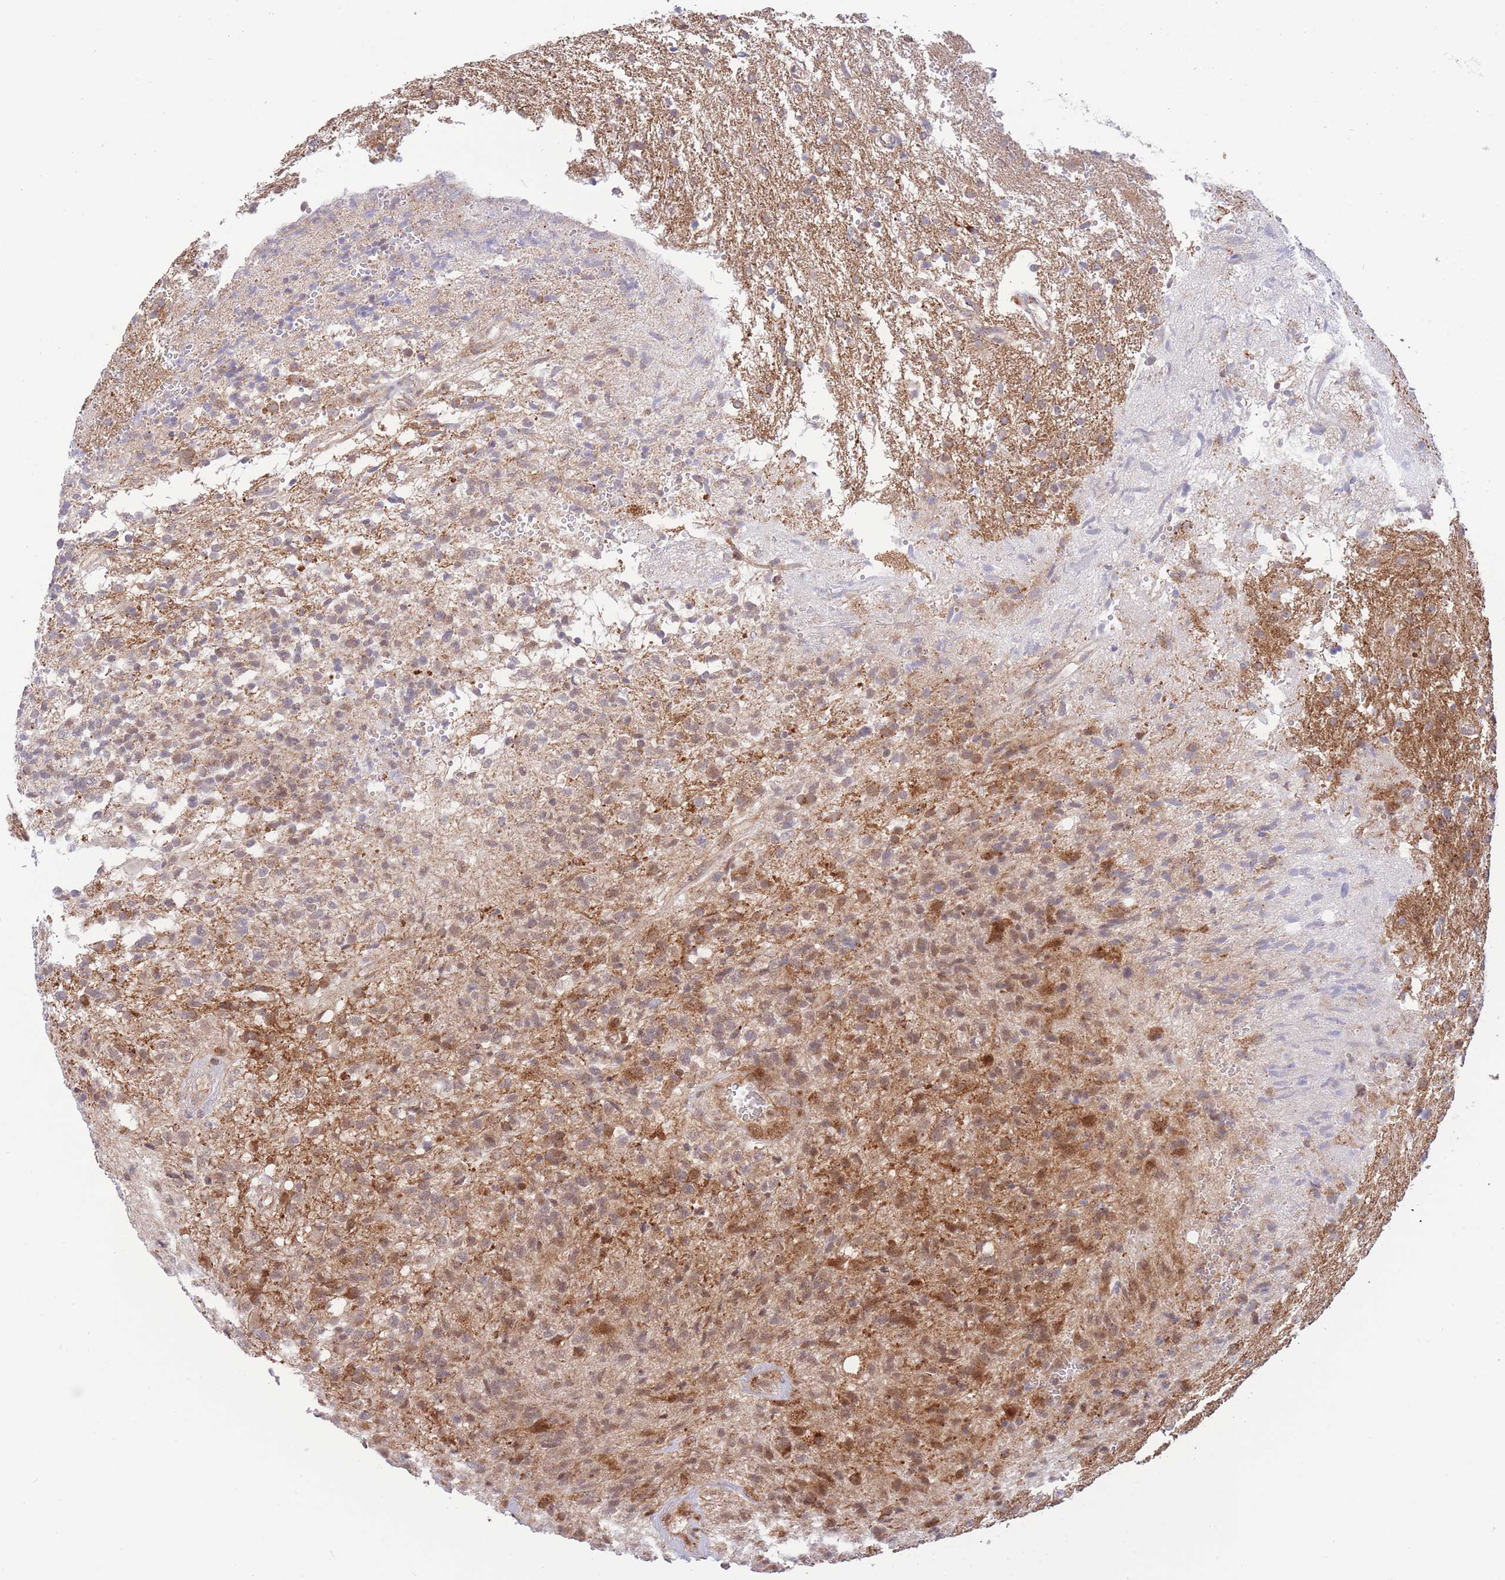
{"staining": {"intensity": "moderate", "quantity": "<25%", "location": "cytoplasmic/membranous,nuclear"}, "tissue": "glioma", "cell_type": "Tumor cells", "image_type": "cancer", "snomed": [{"axis": "morphology", "description": "Glioma, malignant, High grade"}, {"axis": "topography", "description": "Brain"}], "caption": "Malignant glioma (high-grade) tissue exhibits moderate cytoplasmic/membranous and nuclear staining in approximately <25% of tumor cells, visualized by immunohistochemistry.", "gene": "BOD1L1", "patient": {"sex": "male", "age": 56}}